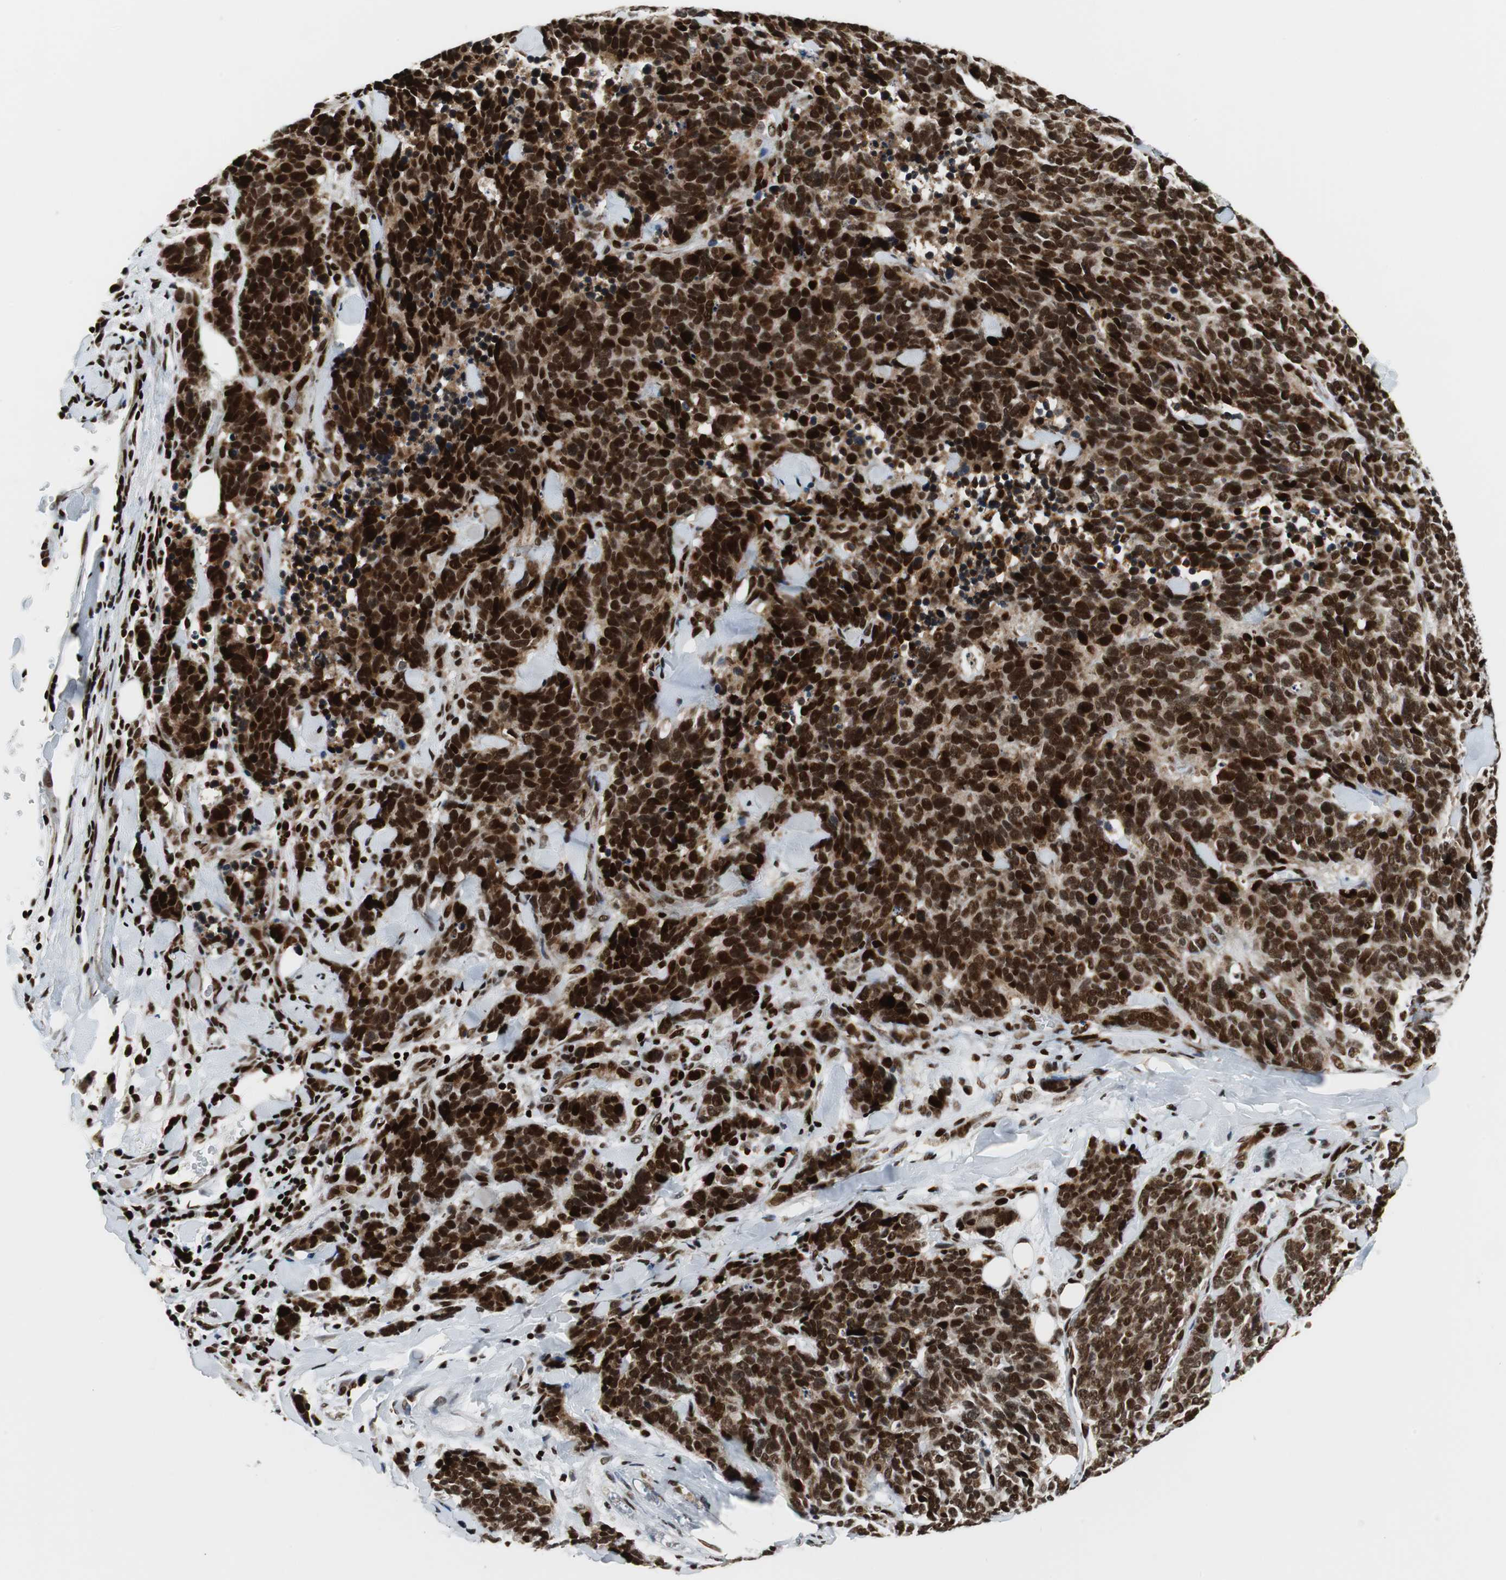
{"staining": {"intensity": "strong", "quantity": ">75%", "location": "nuclear"}, "tissue": "lung cancer", "cell_type": "Tumor cells", "image_type": "cancer", "snomed": [{"axis": "morphology", "description": "Neoplasm, malignant, NOS"}, {"axis": "topography", "description": "Lung"}], "caption": "An image of human lung cancer stained for a protein reveals strong nuclear brown staining in tumor cells. (DAB (3,3'-diaminobenzidine) IHC, brown staining for protein, blue staining for nuclei).", "gene": "HDAC1", "patient": {"sex": "female", "age": 58}}